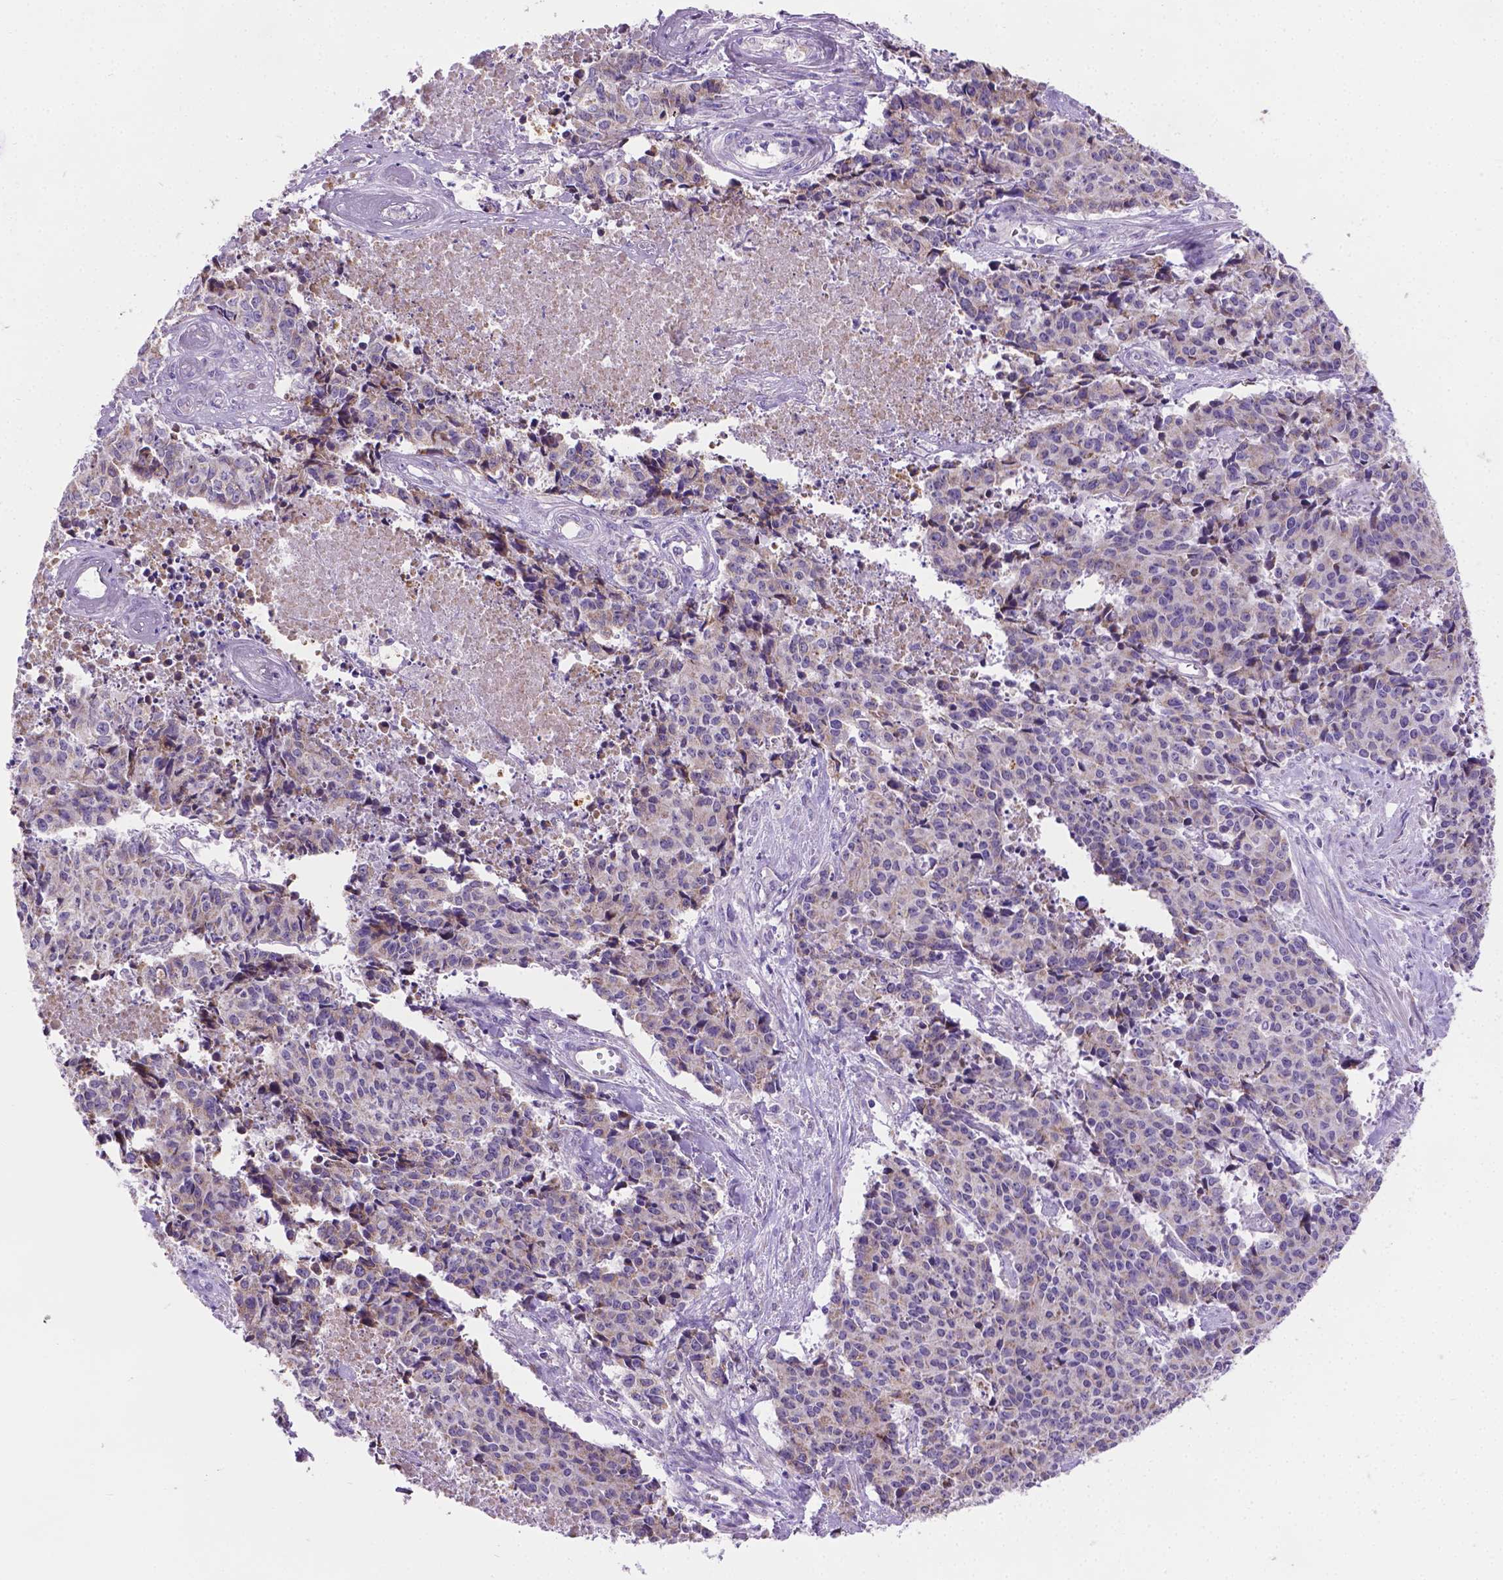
{"staining": {"intensity": "negative", "quantity": "none", "location": "none"}, "tissue": "cervical cancer", "cell_type": "Tumor cells", "image_type": "cancer", "snomed": [{"axis": "morphology", "description": "Squamous cell carcinoma, NOS"}, {"axis": "topography", "description": "Cervix"}], "caption": "Squamous cell carcinoma (cervical) stained for a protein using immunohistochemistry (IHC) reveals no positivity tumor cells.", "gene": "CSPG5", "patient": {"sex": "female", "age": 28}}